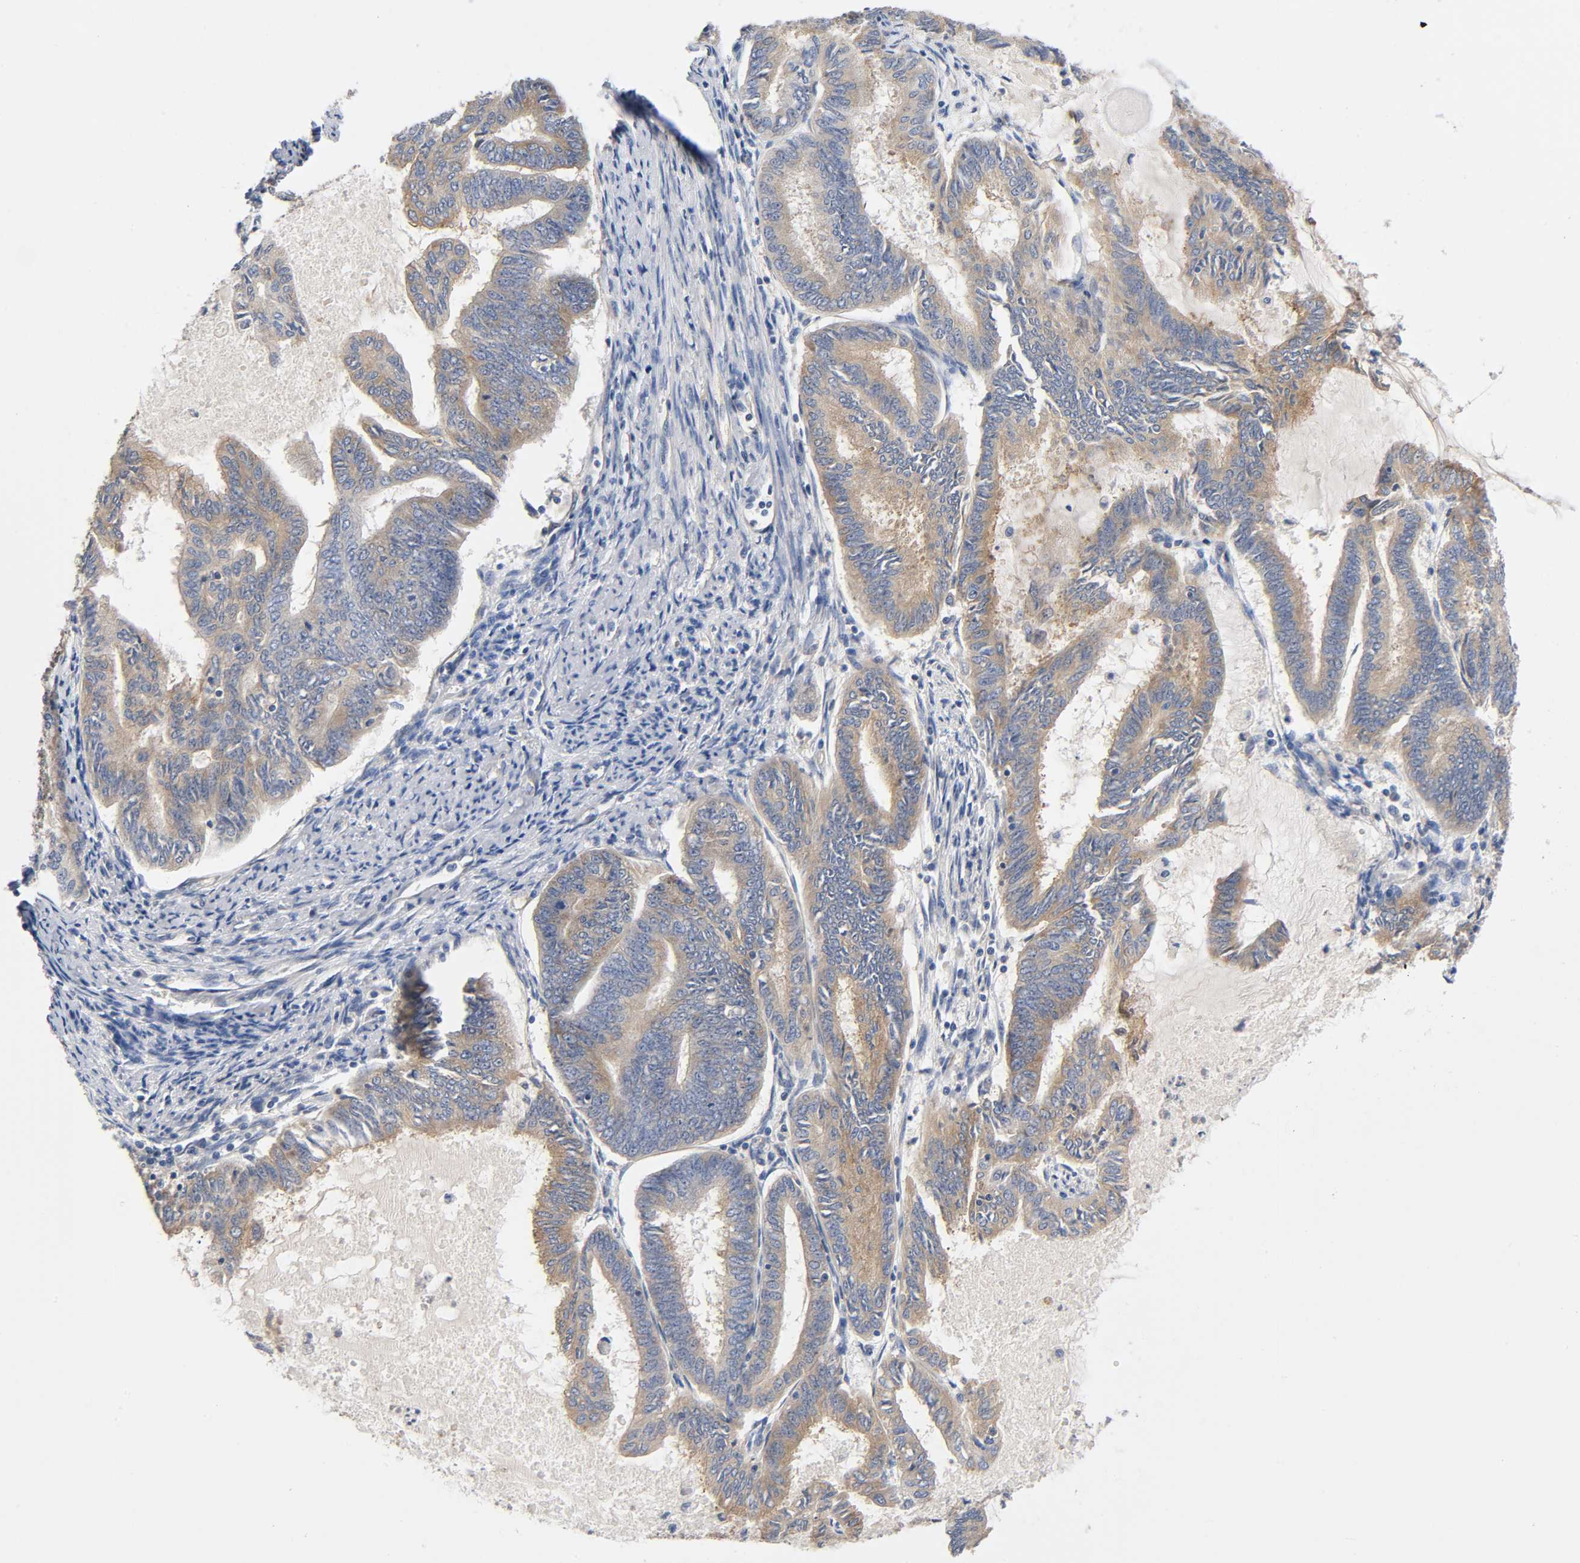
{"staining": {"intensity": "moderate", "quantity": ">75%", "location": "cytoplasmic/membranous"}, "tissue": "endometrial cancer", "cell_type": "Tumor cells", "image_type": "cancer", "snomed": [{"axis": "morphology", "description": "Adenocarcinoma, NOS"}, {"axis": "topography", "description": "Endometrium"}], "caption": "High-magnification brightfield microscopy of endometrial adenocarcinoma stained with DAB (brown) and counterstained with hematoxylin (blue). tumor cells exhibit moderate cytoplasmic/membranous staining is appreciated in approximately>75% of cells.", "gene": "PRKAB1", "patient": {"sex": "female", "age": 86}}